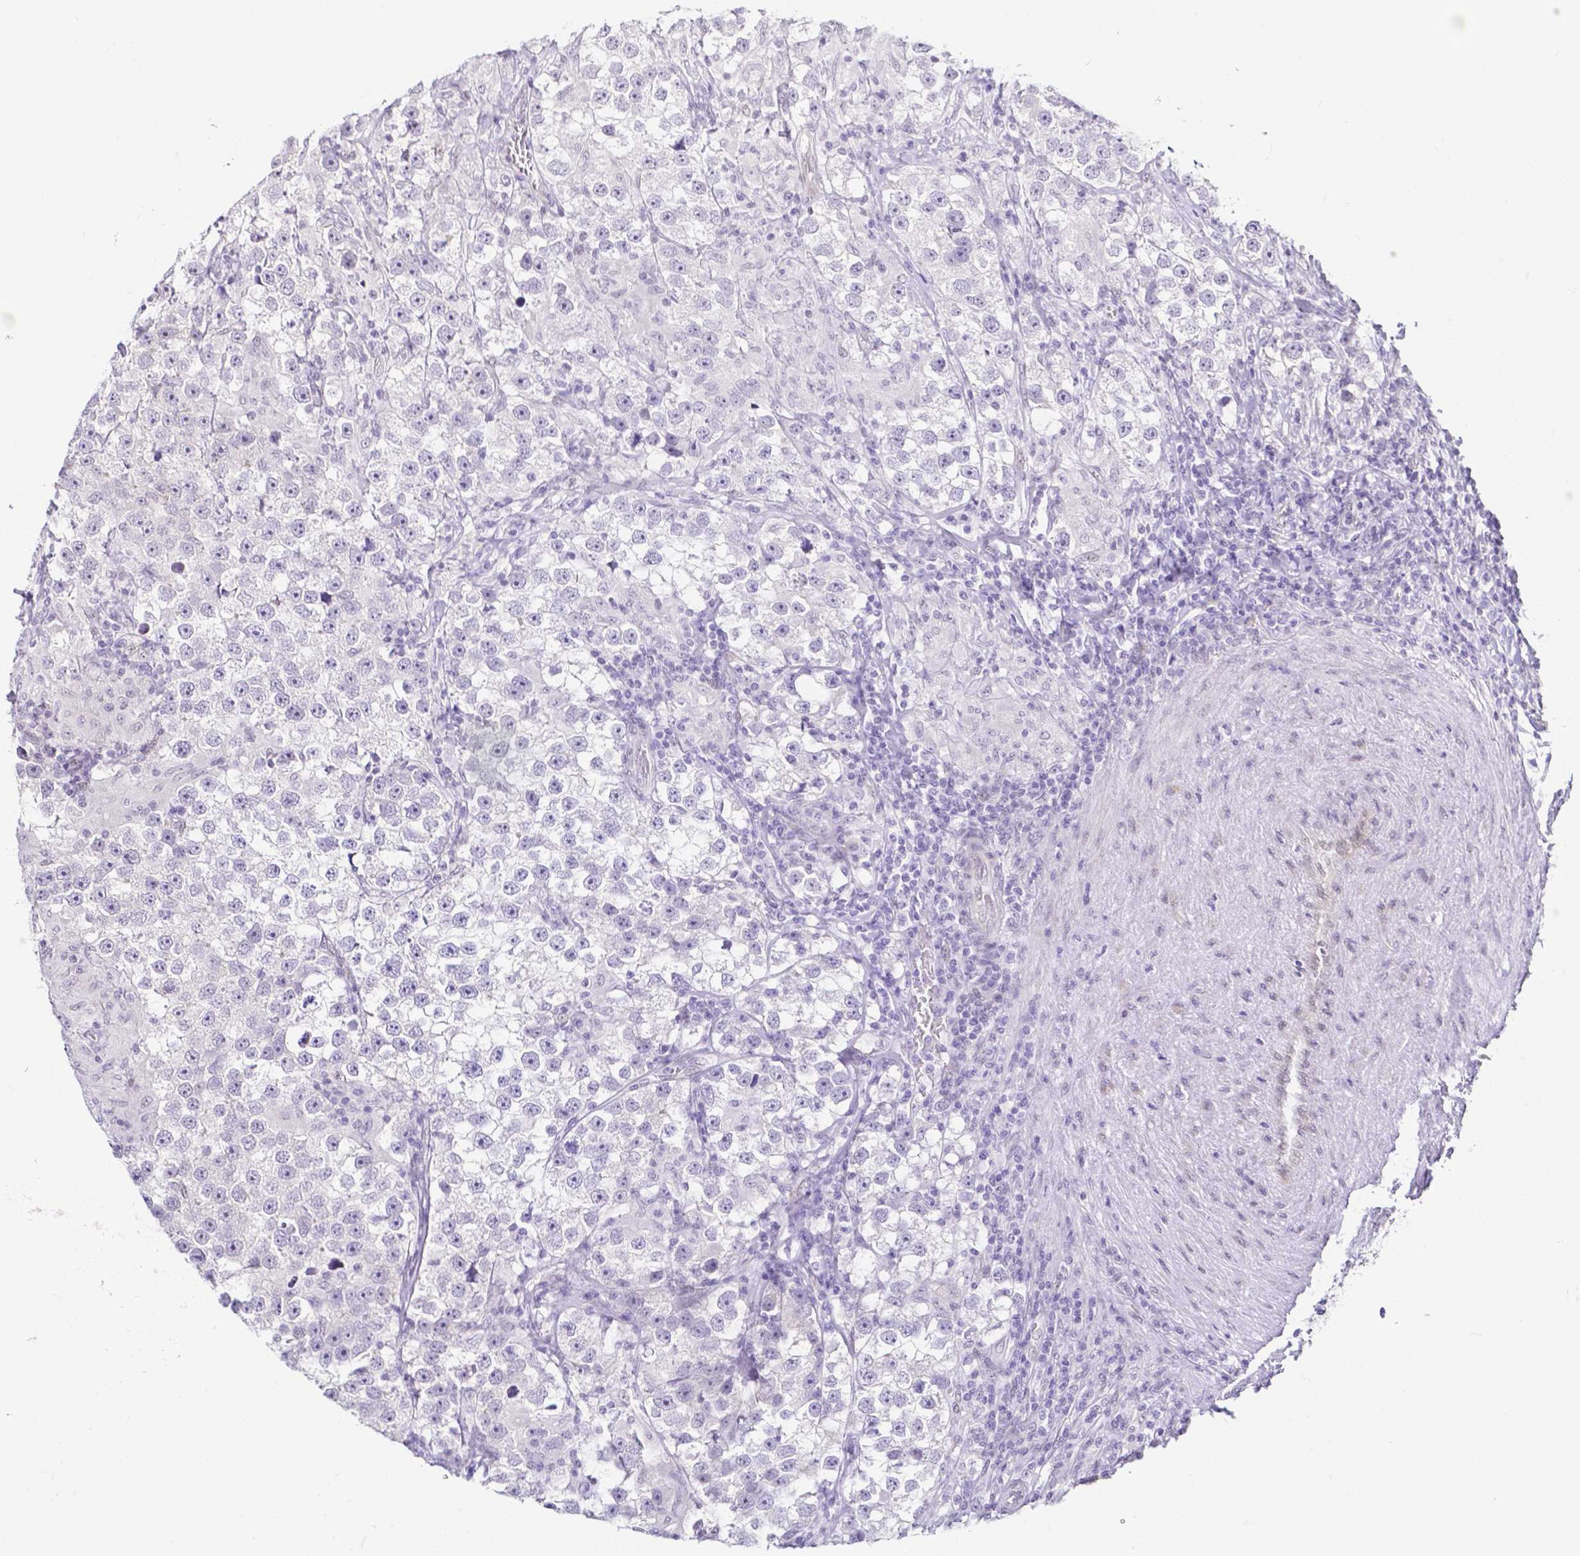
{"staining": {"intensity": "negative", "quantity": "none", "location": "none"}, "tissue": "testis cancer", "cell_type": "Tumor cells", "image_type": "cancer", "snomed": [{"axis": "morphology", "description": "Seminoma, NOS"}, {"axis": "topography", "description": "Testis"}], "caption": "The immunohistochemistry histopathology image has no significant positivity in tumor cells of seminoma (testis) tissue.", "gene": "FAM83G", "patient": {"sex": "male", "age": 46}}